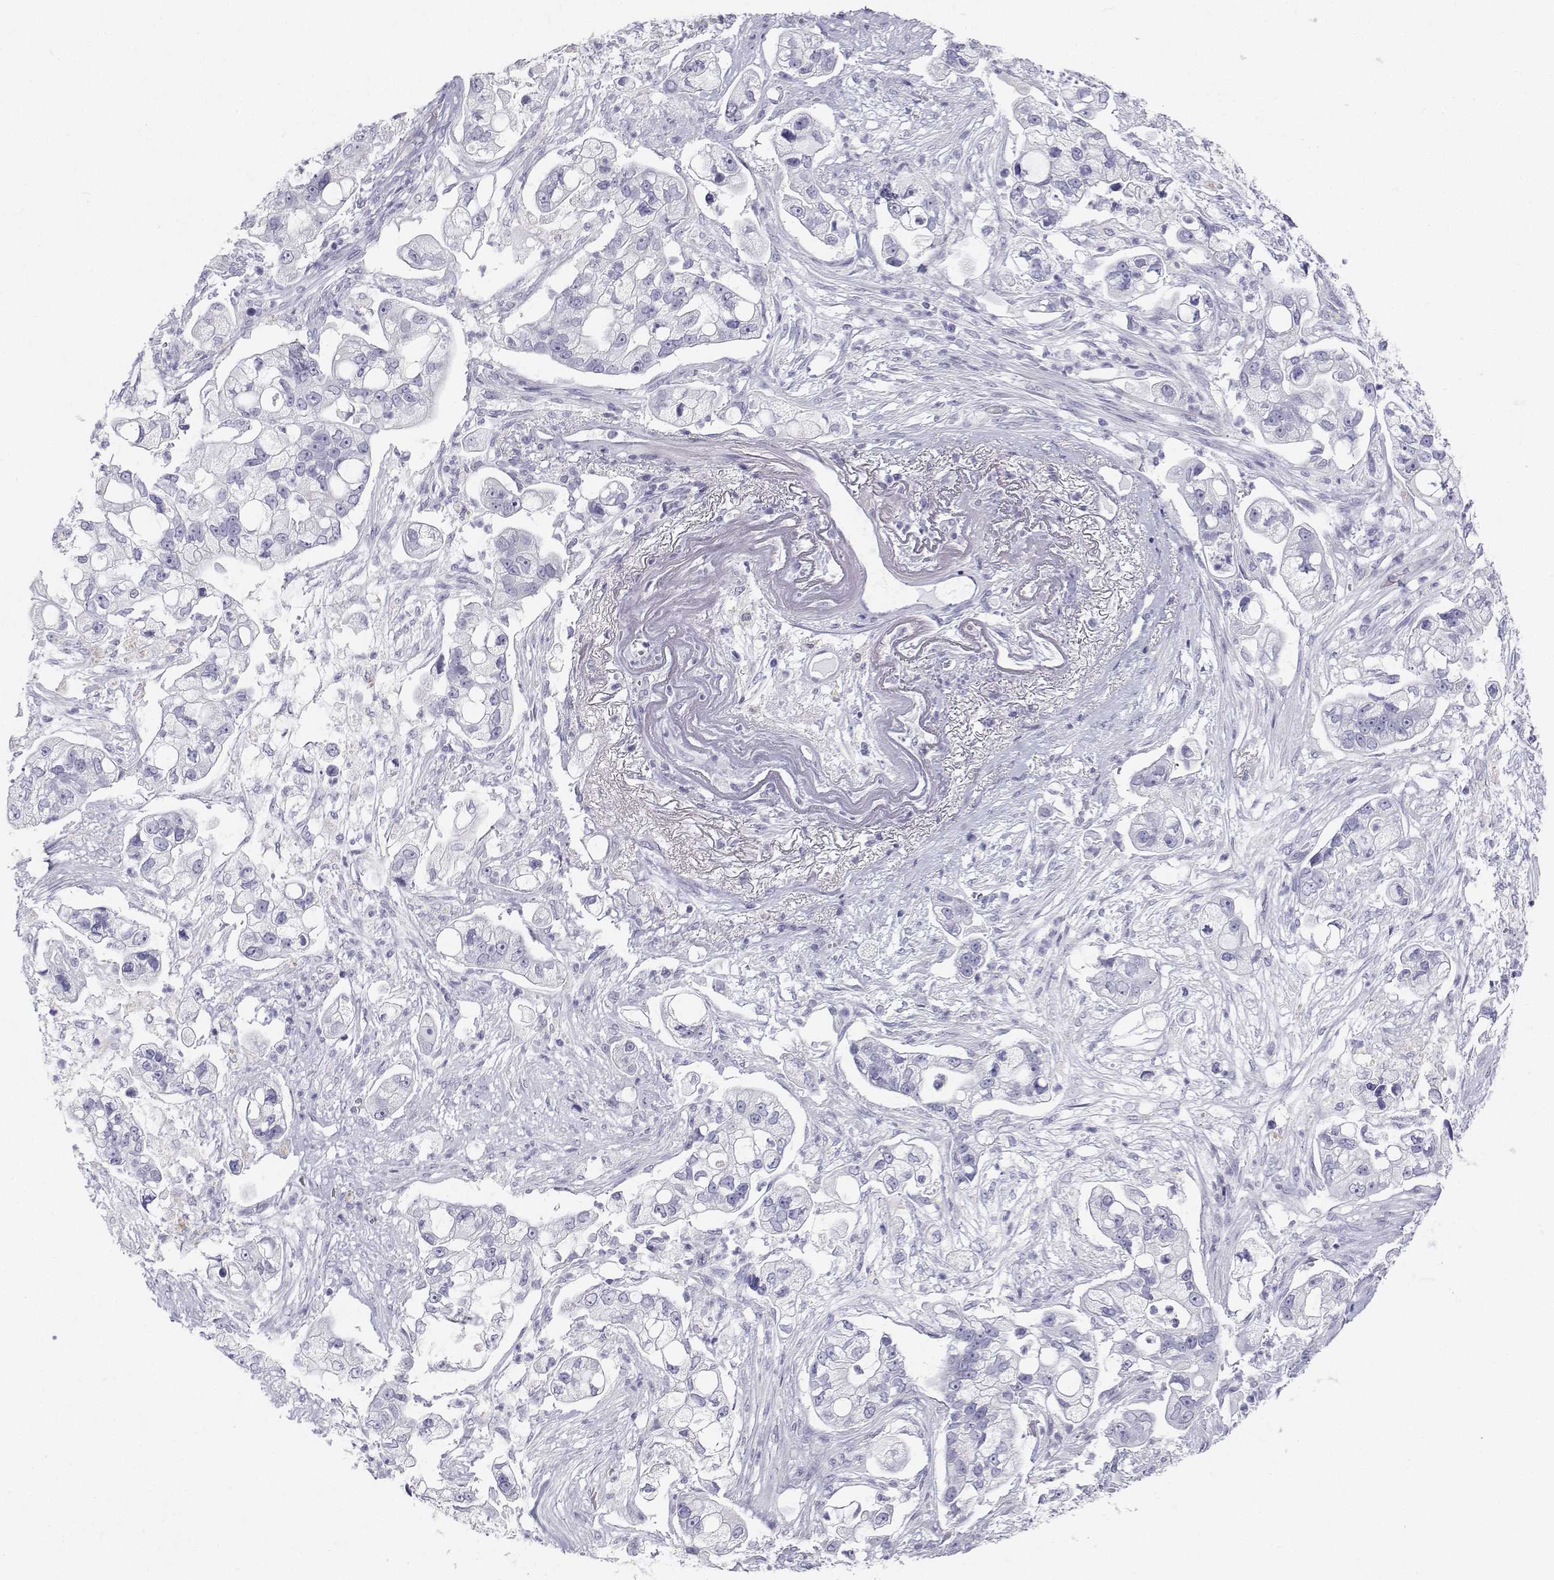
{"staining": {"intensity": "negative", "quantity": "none", "location": "none"}, "tissue": "pancreatic cancer", "cell_type": "Tumor cells", "image_type": "cancer", "snomed": [{"axis": "morphology", "description": "Adenocarcinoma, NOS"}, {"axis": "topography", "description": "Pancreas"}], "caption": "High power microscopy histopathology image of an immunohistochemistry (IHC) photomicrograph of pancreatic adenocarcinoma, revealing no significant positivity in tumor cells. (DAB IHC visualized using brightfield microscopy, high magnification).", "gene": "TTN", "patient": {"sex": "female", "age": 69}}